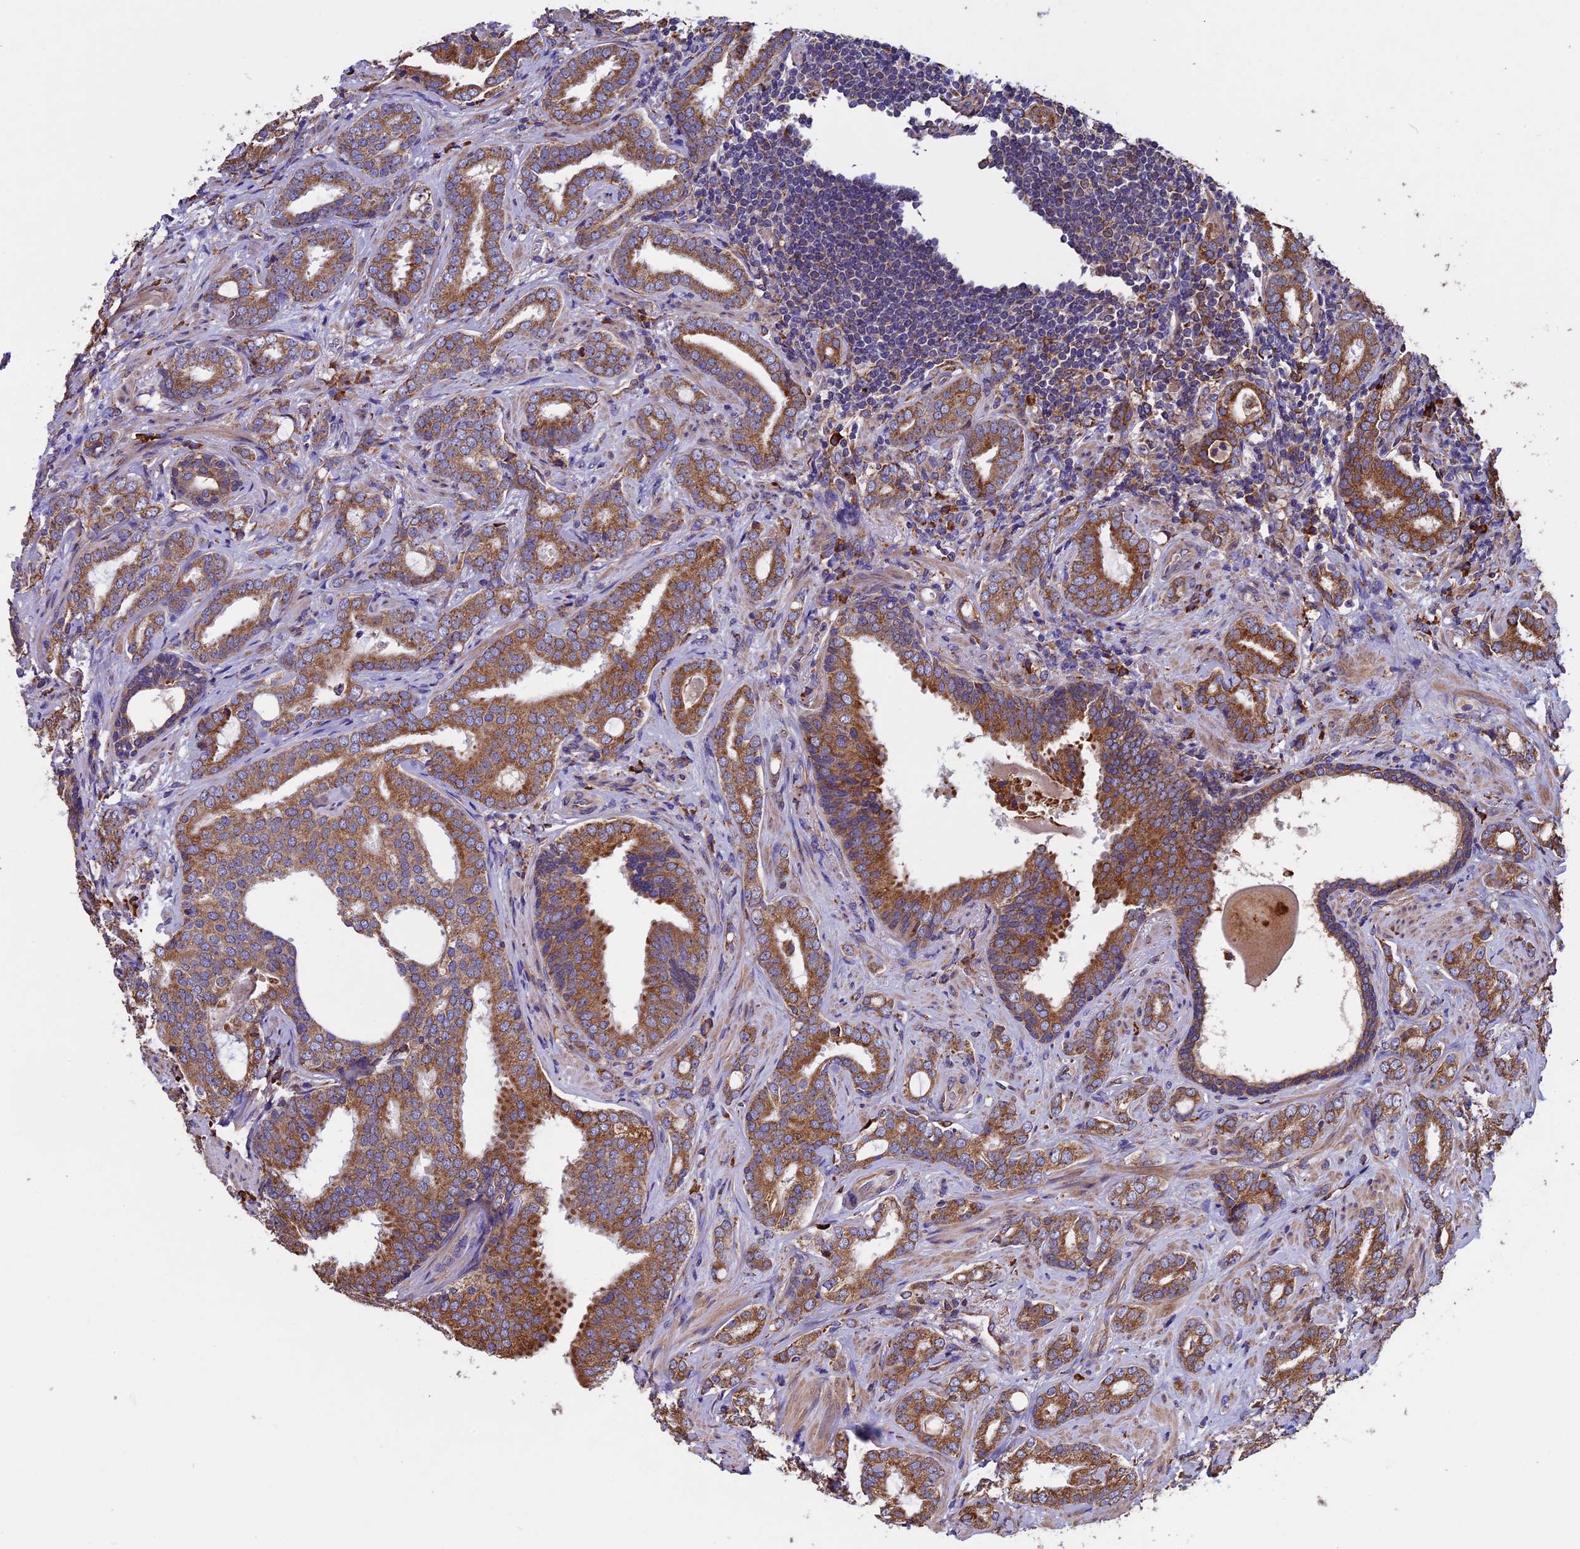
{"staining": {"intensity": "moderate", "quantity": ">75%", "location": "cytoplasmic/membranous"}, "tissue": "prostate cancer", "cell_type": "Tumor cells", "image_type": "cancer", "snomed": [{"axis": "morphology", "description": "Adenocarcinoma, High grade"}, {"axis": "topography", "description": "Prostate"}], "caption": "High-power microscopy captured an immunohistochemistry (IHC) image of high-grade adenocarcinoma (prostate), revealing moderate cytoplasmic/membranous staining in about >75% of tumor cells.", "gene": "BTBD3", "patient": {"sex": "male", "age": 63}}